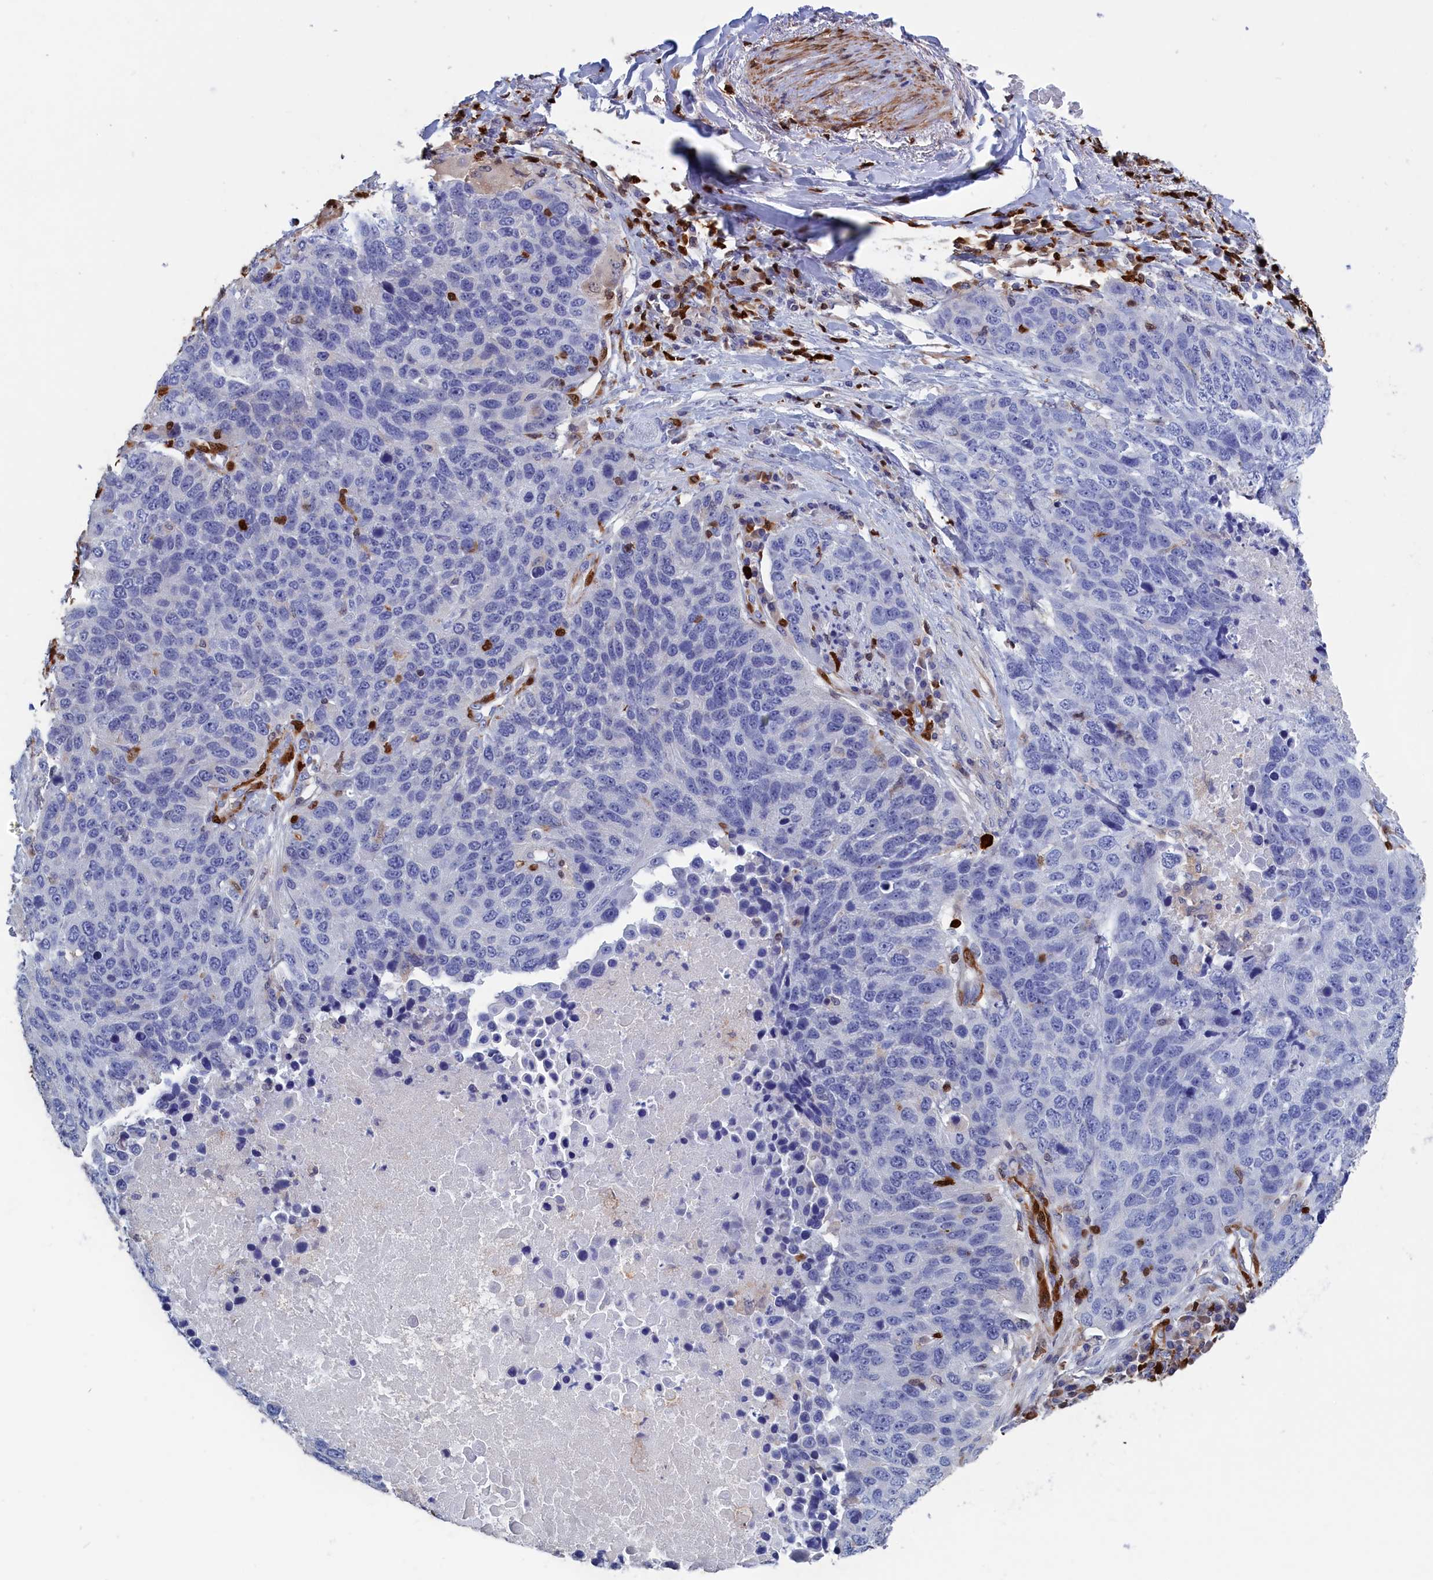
{"staining": {"intensity": "negative", "quantity": "none", "location": "none"}, "tissue": "lung cancer", "cell_type": "Tumor cells", "image_type": "cancer", "snomed": [{"axis": "morphology", "description": "Normal tissue, NOS"}, {"axis": "morphology", "description": "Squamous cell carcinoma, NOS"}, {"axis": "topography", "description": "Lymph node"}, {"axis": "topography", "description": "Lung"}], "caption": "The image exhibits no staining of tumor cells in squamous cell carcinoma (lung).", "gene": "CRIP1", "patient": {"sex": "male", "age": 66}}